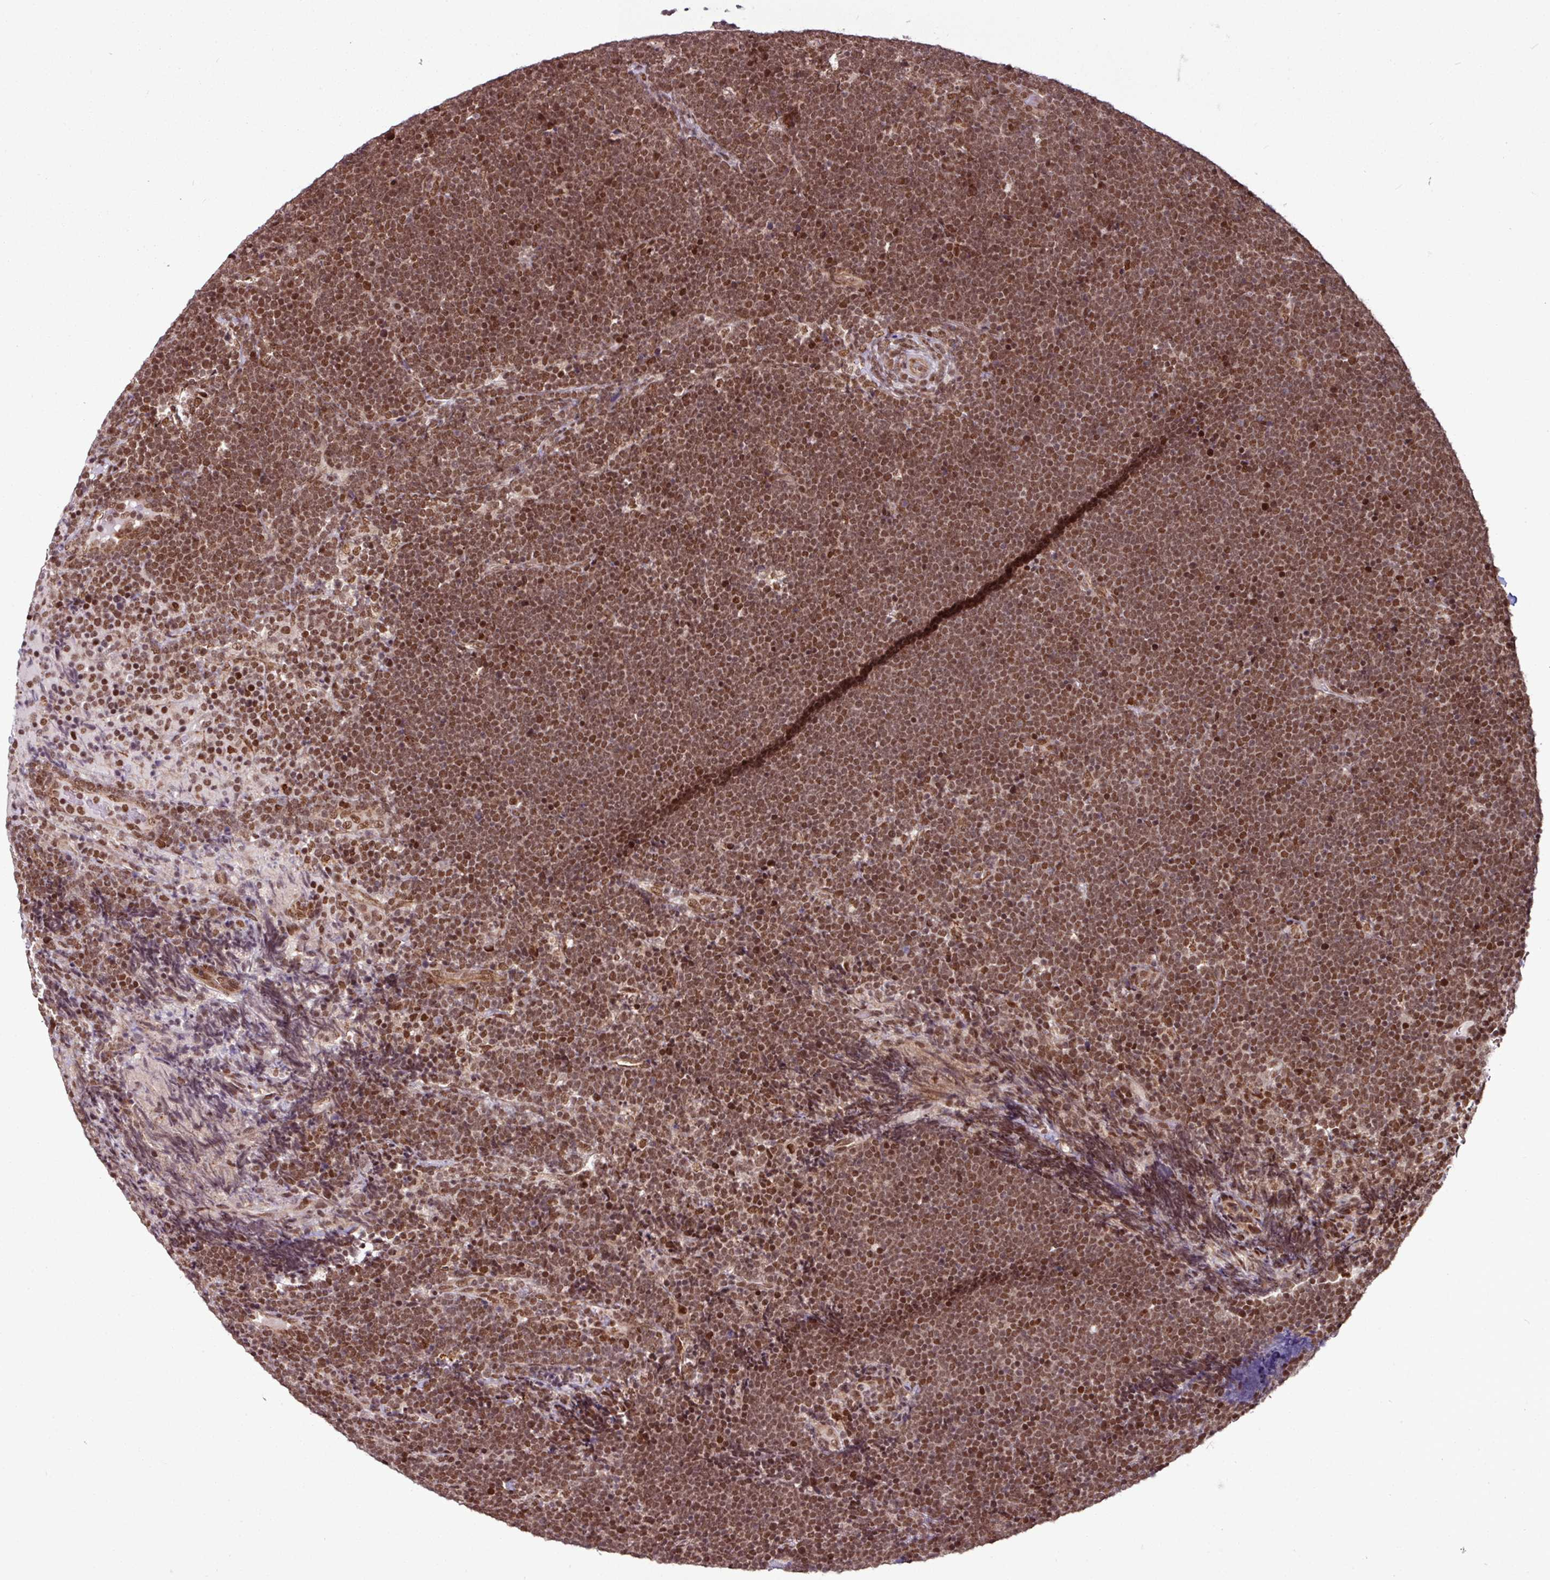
{"staining": {"intensity": "moderate", "quantity": ">75%", "location": "nuclear"}, "tissue": "lymphoma", "cell_type": "Tumor cells", "image_type": "cancer", "snomed": [{"axis": "morphology", "description": "Malignant lymphoma, non-Hodgkin's type, High grade"}, {"axis": "topography", "description": "Lymph node"}], "caption": "Malignant lymphoma, non-Hodgkin's type (high-grade) was stained to show a protein in brown. There is medium levels of moderate nuclear staining in about >75% of tumor cells.", "gene": "MORF4L2", "patient": {"sex": "male", "age": 13}}